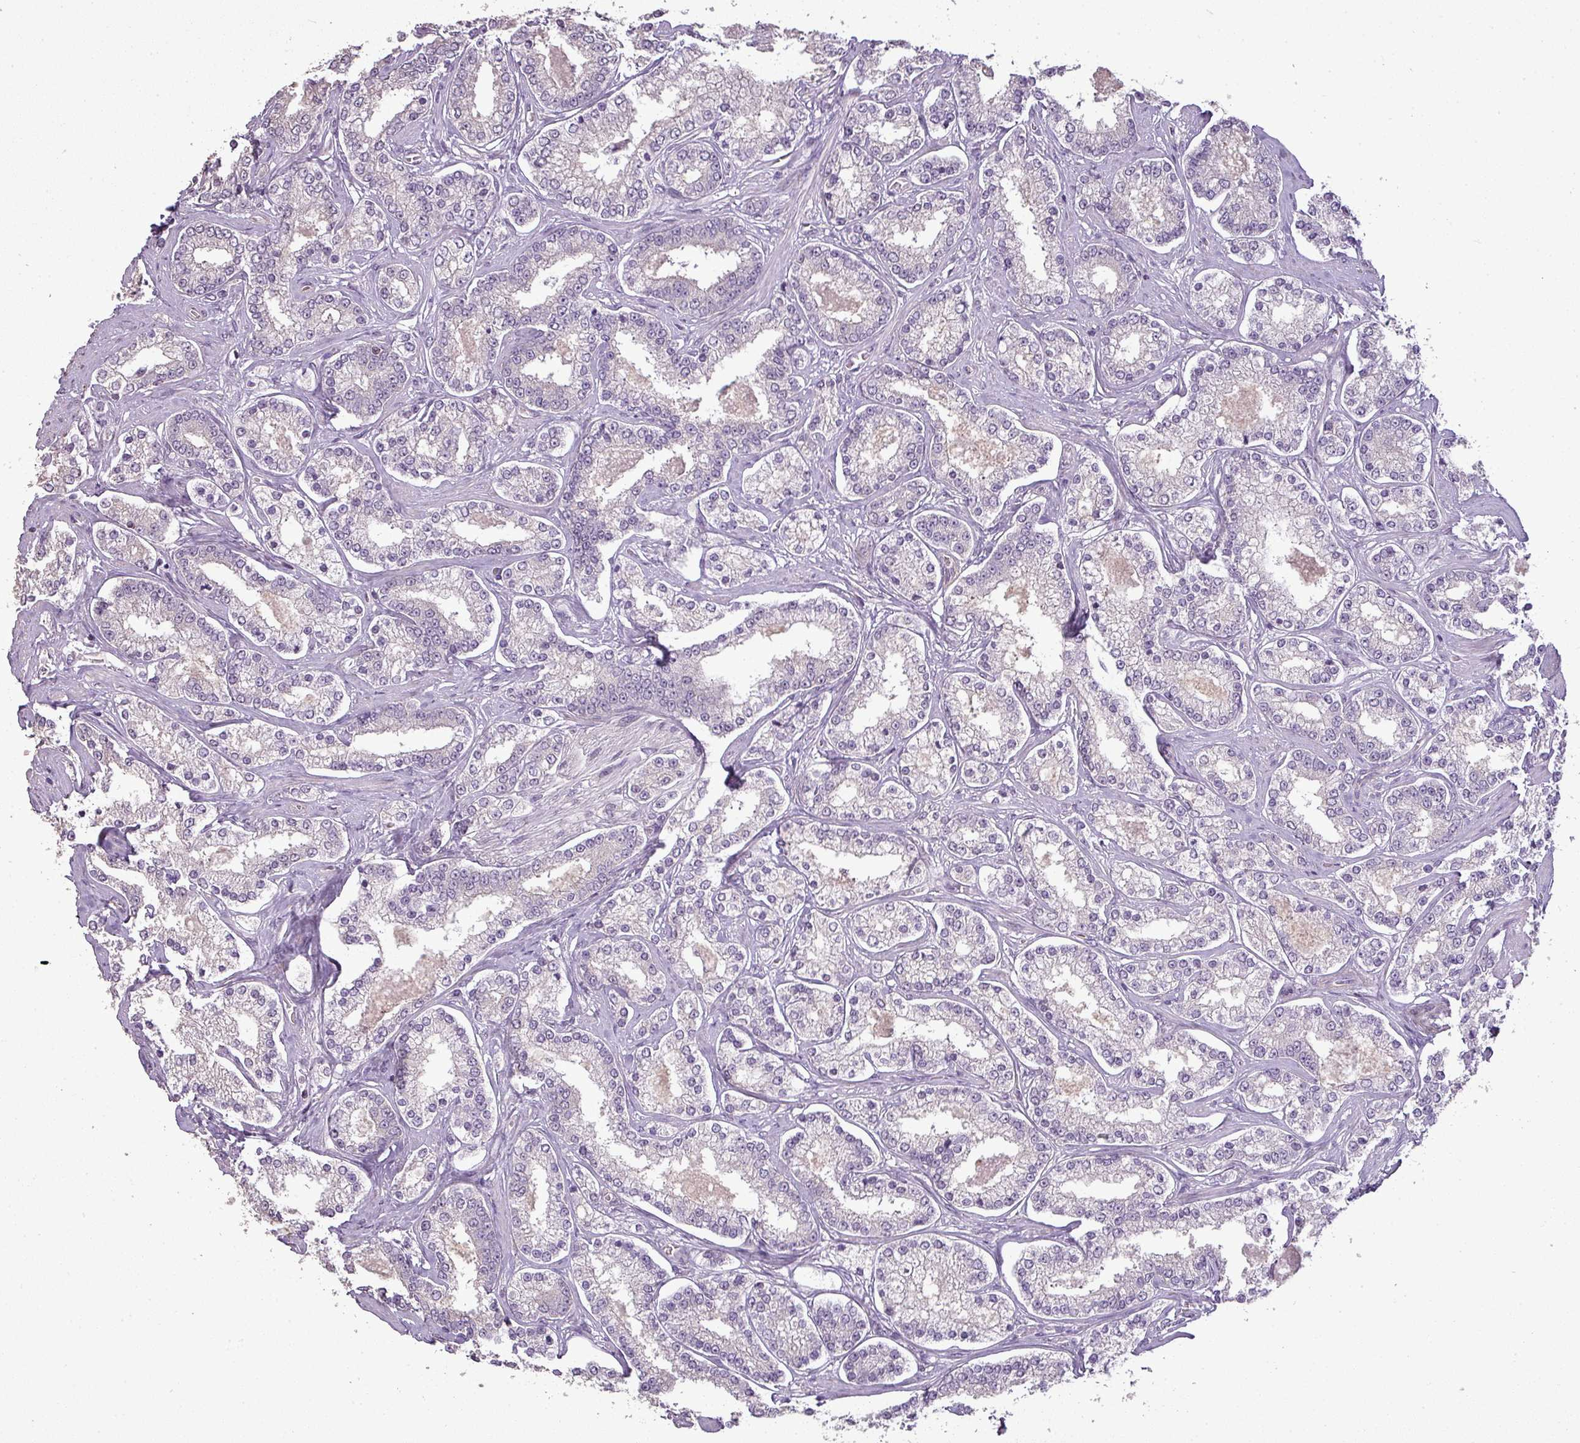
{"staining": {"intensity": "negative", "quantity": "none", "location": "none"}, "tissue": "prostate cancer", "cell_type": "Tumor cells", "image_type": "cancer", "snomed": [{"axis": "morphology", "description": "Normal tissue, NOS"}, {"axis": "morphology", "description": "Adenocarcinoma, High grade"}, {"axis": "topography", "description": "Prostate"}], "caption": "A high-resolution photomicrograph shows IHC staining of prostate cancer, which shows no significant positivity in tumor cells.", "gene": "LY9", "patient": {"sex": "male", "age": 83}}